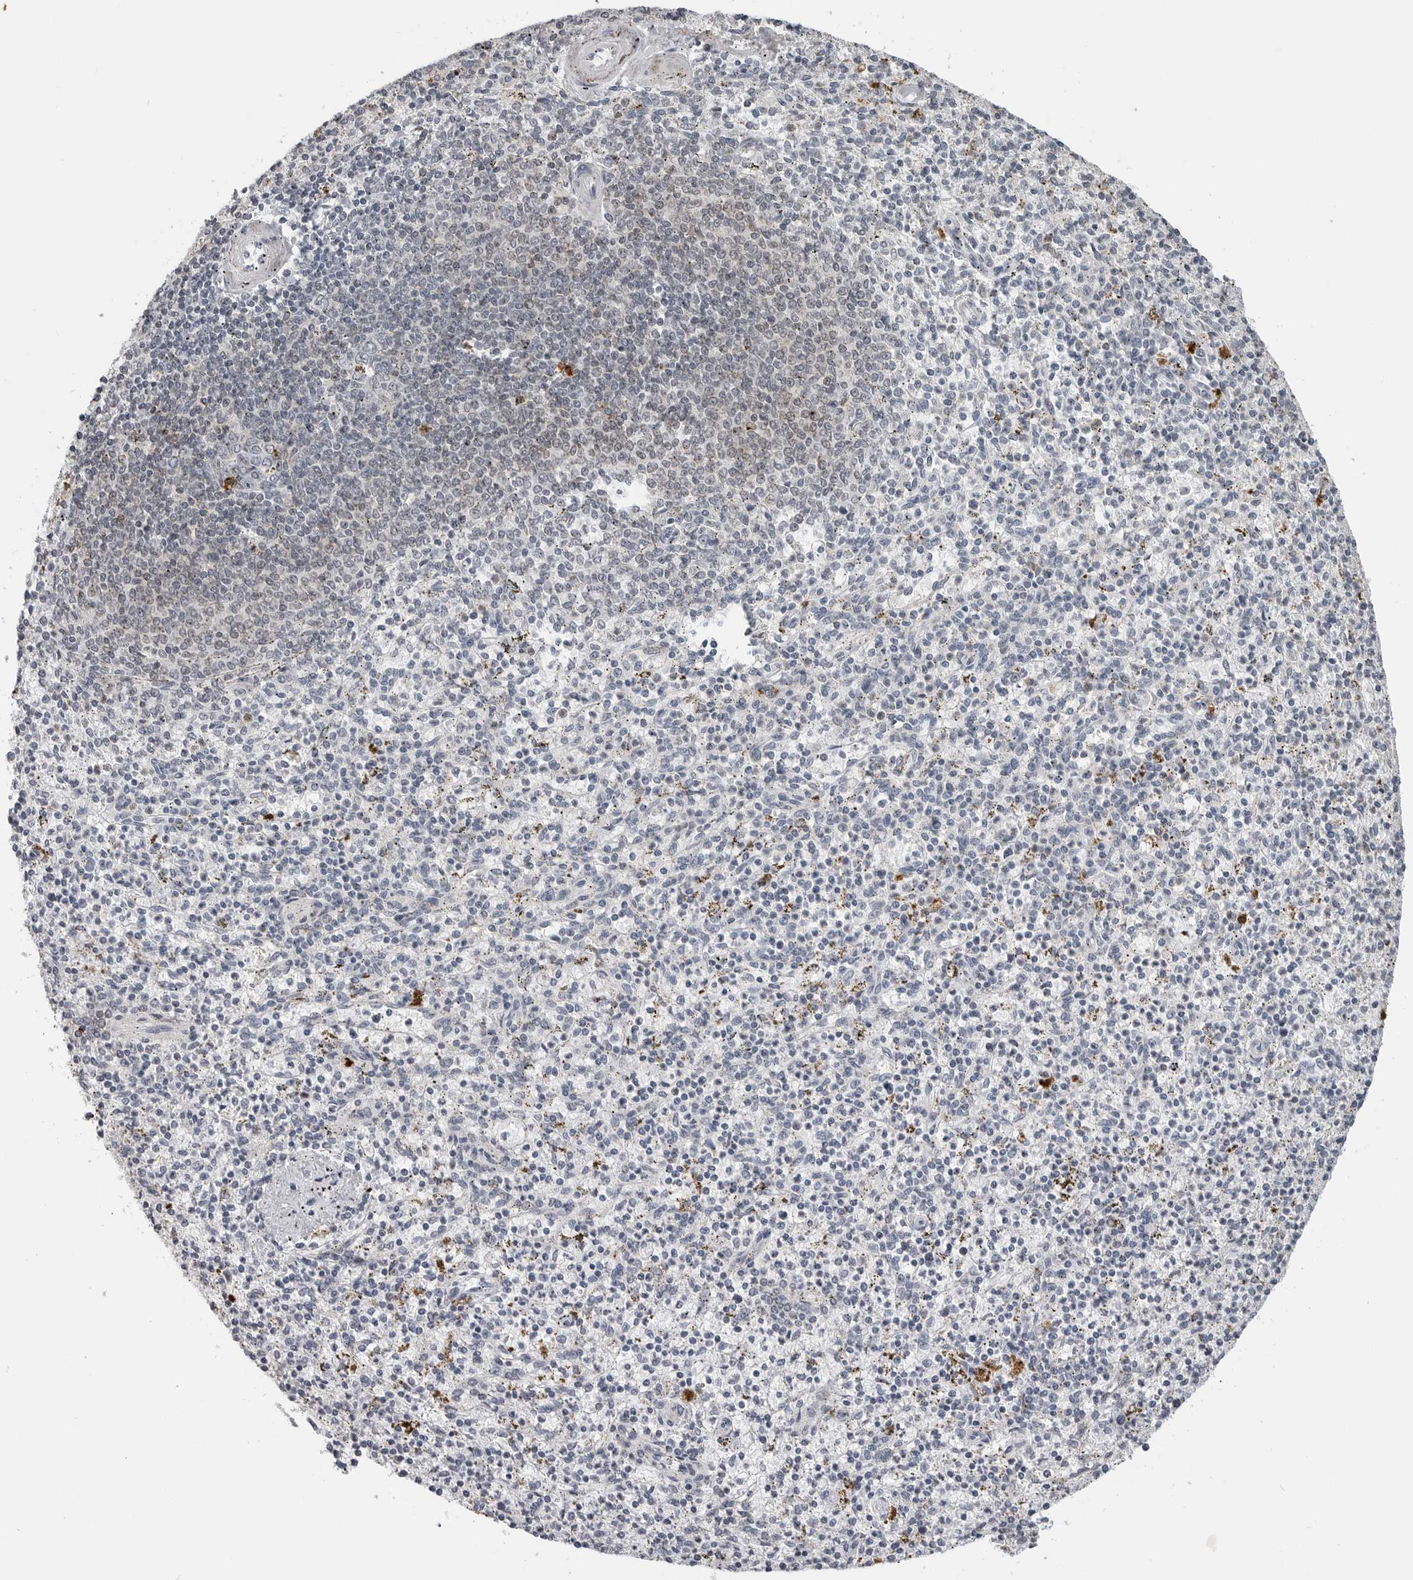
{"staining": {"intensity": "negative", "quantity": "none", "location": "none"}, "tissue": "spleen", "cell_type": "Cells in red pulp", "image_type": "normal", "snomed": [{"axis": "morphology", "description": "Normal tissue, NOS"}, {"axis": "topography", "description": "Spleen"}], "caption": "The immunohistochemistry photomicrograph has no significant staining in cells in red pulp of spleen.", "gene": "CXCR5", "patient": {"sex": "male", "age": 72}}